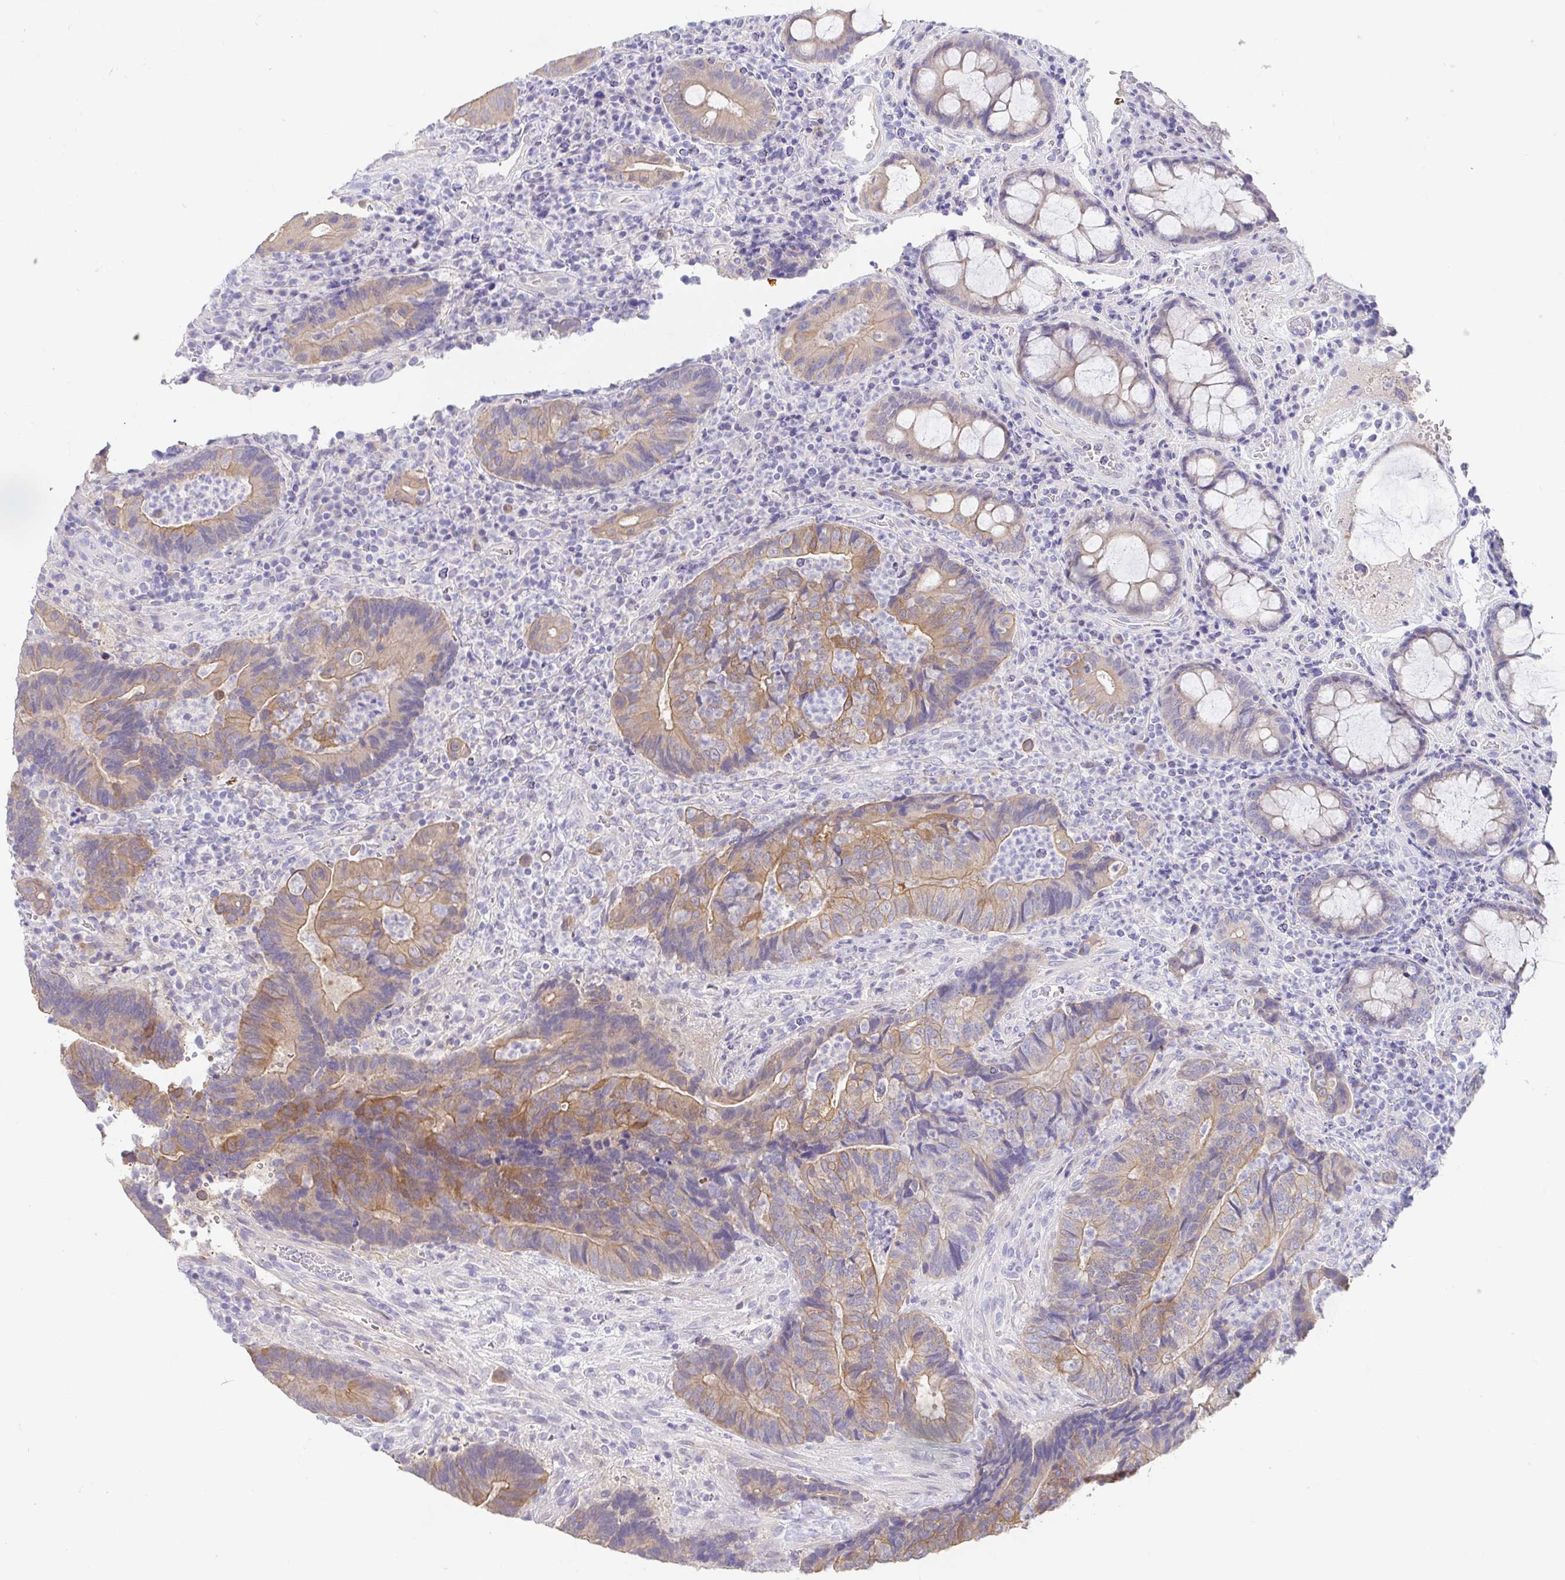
{"staining": {"intensity": "moderate", "quantity": ">75%", "location": "cytoplasmic/membranous"}, "tissue": "colorectal cancer", "cell_type": "Tumor cells", "image_type": "cancer", "snomed": [{"axis": "morphology", "description": "Normal tissue, NOS"}, {"axis": "morphology", "description": "Adenocarcinoma, NOS"}, {"axis": "topography", "description": "Colon"}], "caption": "Immunohistochemical staining of human colorectal cancer (adenocarcinoma) exhibits medium levels of moderate cytoplasmic/membranous protein expression in approximately >75% of tumor cells.", "gene": "FABP3", "patient": {"sex": "female", "age": 48}}